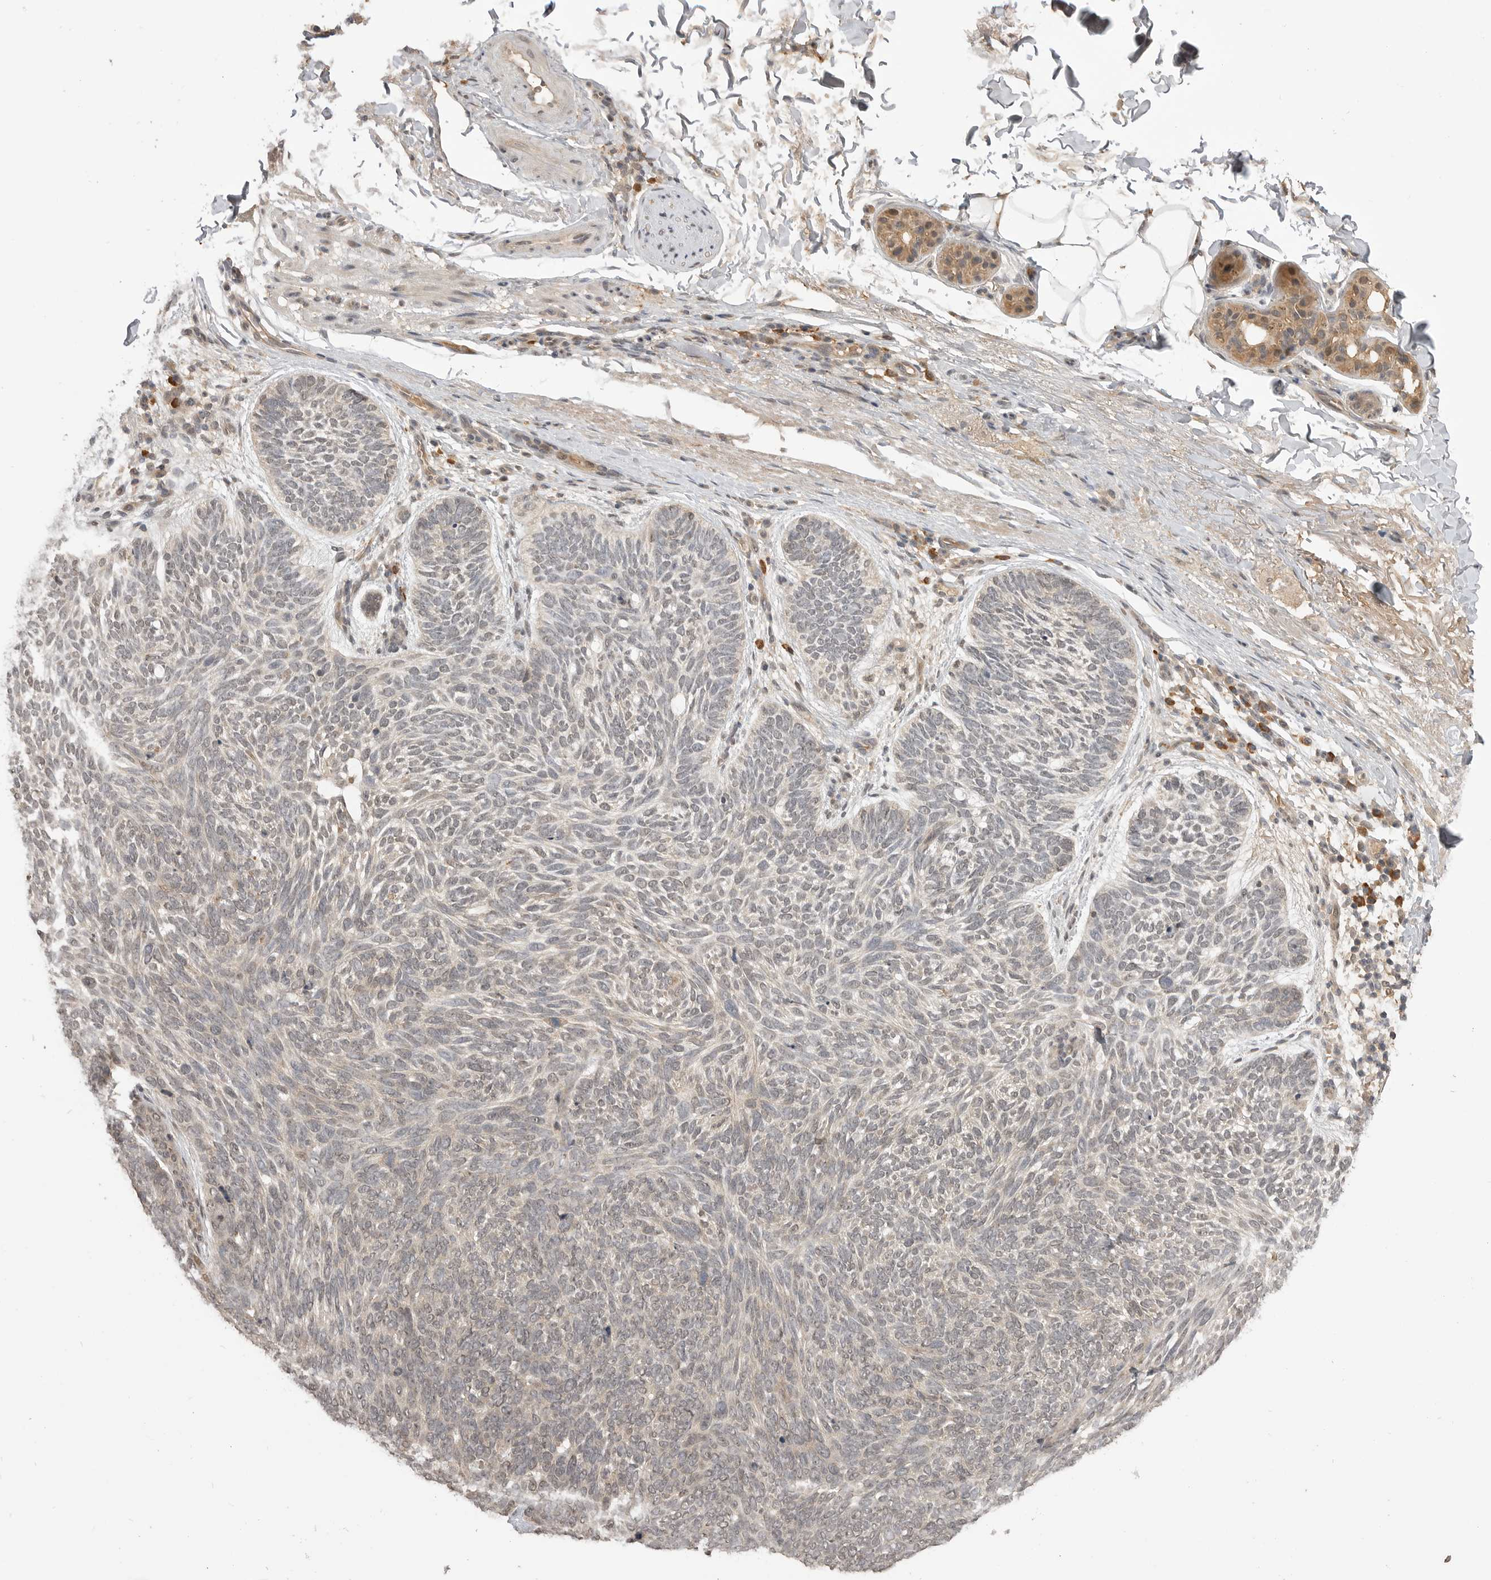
{"staining": {"intensity": "weak", "quantity": "<25%", "location": "nuclear"}, "tissue": "skin cancer", "cell_type": "Tumor cells", "image_type": "cancer", "snomed": [{"axis": "morphology", "description": "Basal cell carcinoma"}, {"axis": "topography", "description": "Skin"}], "caption": "IHC image of neoplastic tissue: skin cancer (basal cell carcinoma) stained with DAB shows no significant protein expression in tumor cells.", "gene": "ASPSCR1", "patient": {"sex": "female", "age": 85}}